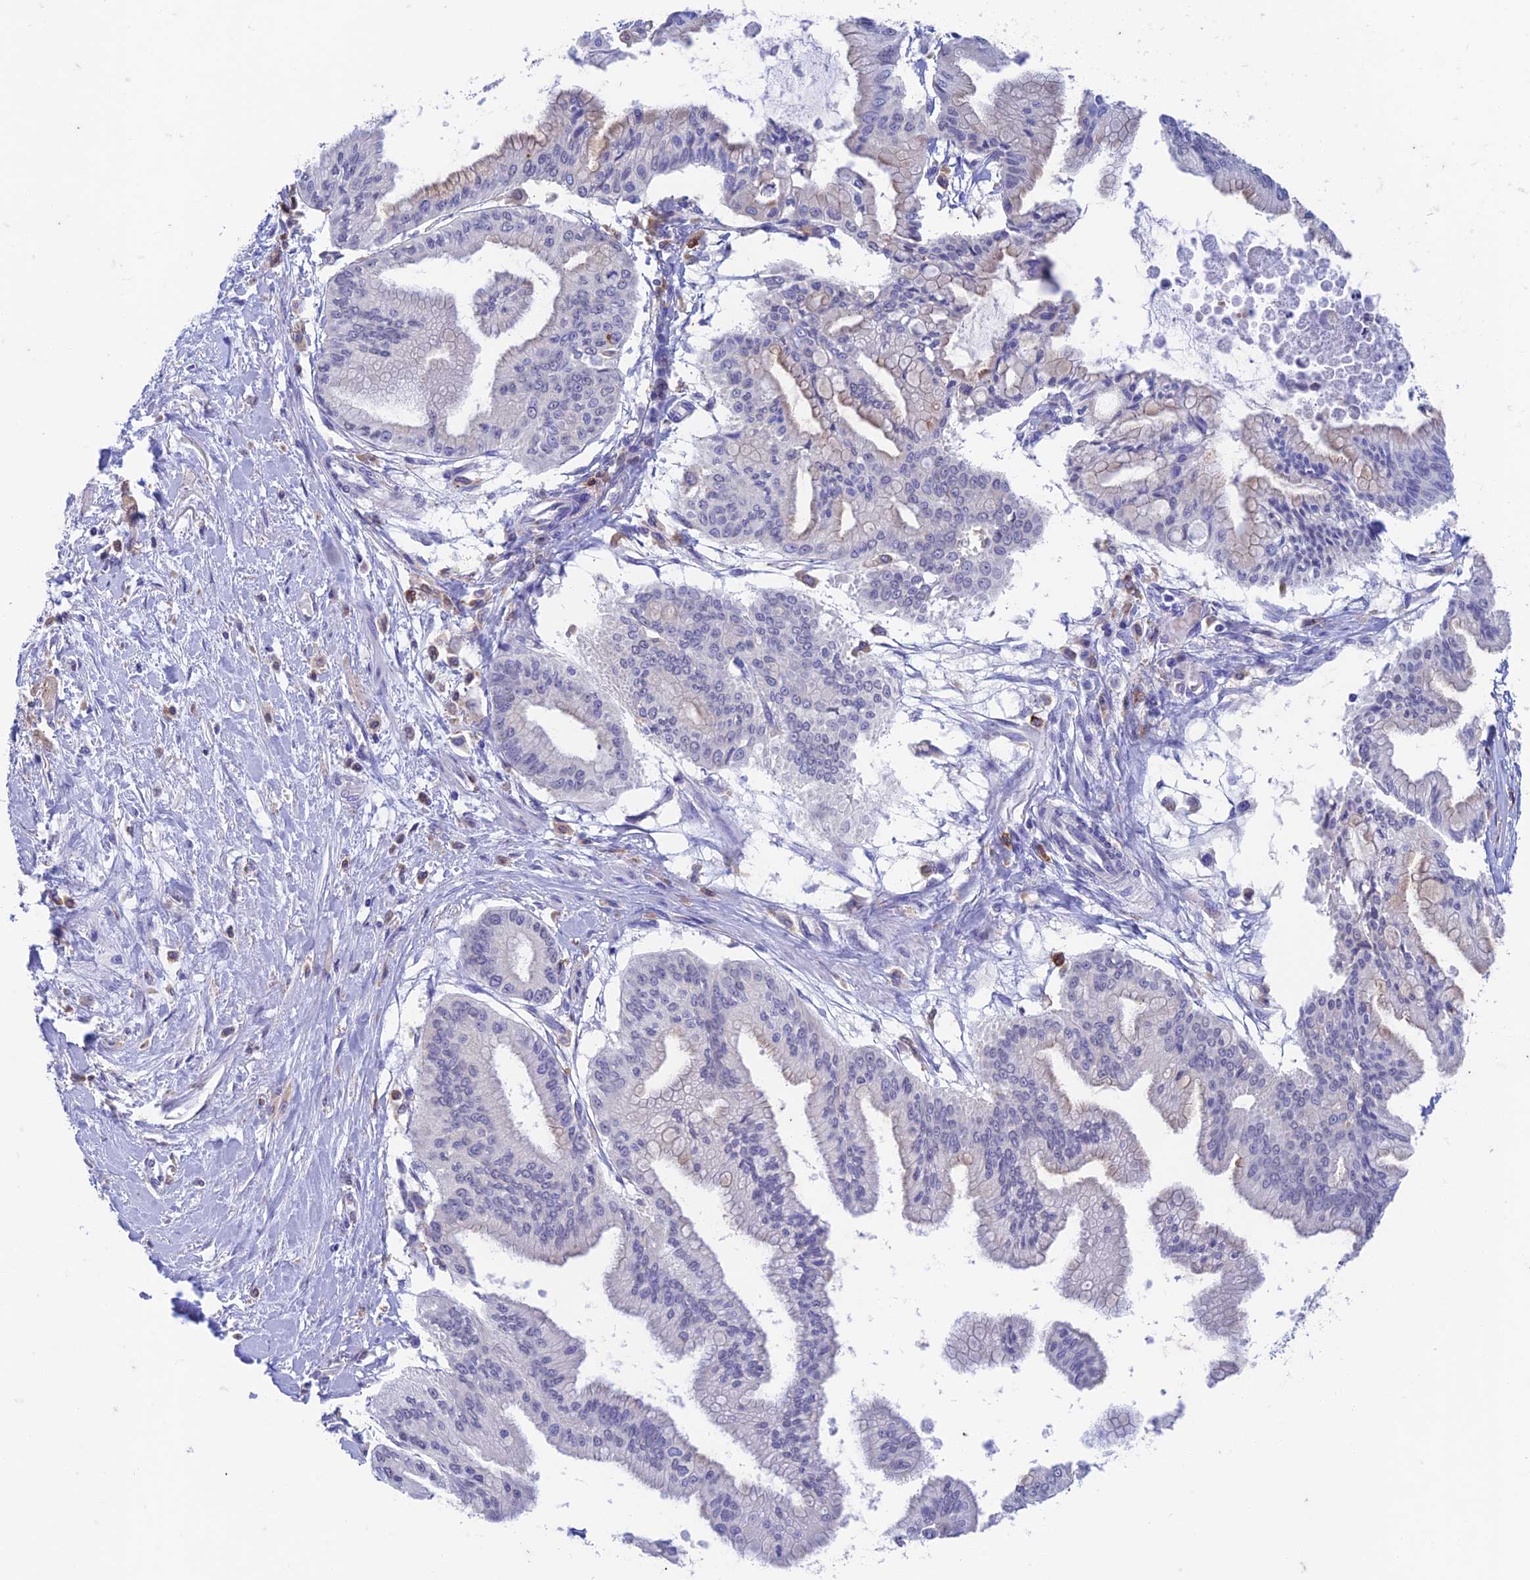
{"staining": {"intensity": "weak", "quantity": "<25%", "location": "cytoplasmic/membranous"}, "tissue": "pancreatic cancer", "cell_type": "Tumor cells", "image_type": "cancer", "snomed": [{"axis": "morphology", "description": "Adenocarcinoma, NOS"}, {"axis": "topography", "description": "Pancreas"}], "caption": "High magnification brightfield microscopy of pancreatic adenocarcinoma stained with DAB (3,3'-diaminobenzidine) (brown) and counterstained with hematoxylin (blue): tumor cells show no significant positivity.", "gene": "FGF7", "patient": {"sex": "male", "age": 46}}